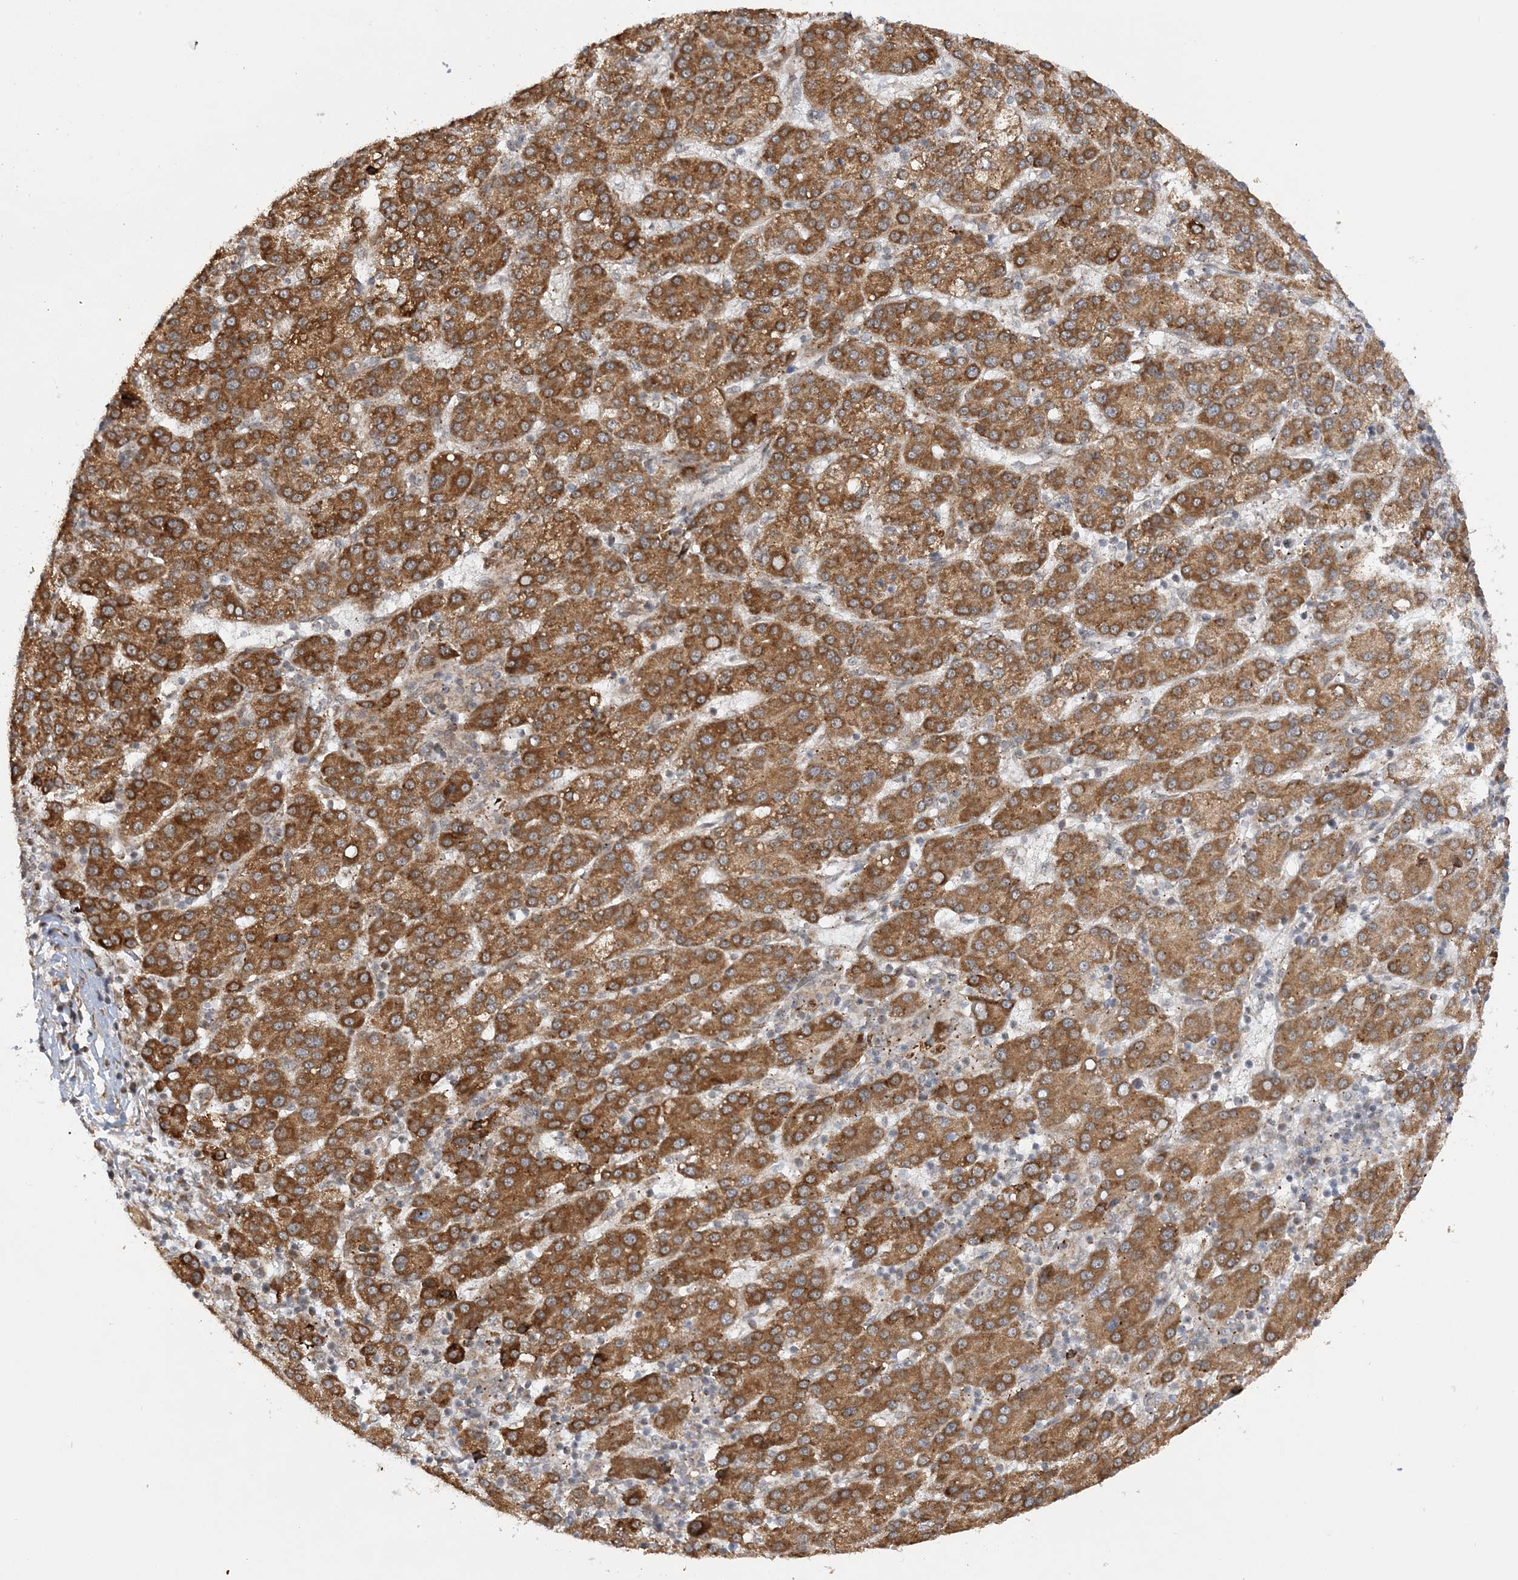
{"staining": {"intensity": "strong", "quantity": ">75%", "location": "cytoplasmic/membranous"}, "tissue": "liver cancer", "cell_type": "Tumor cells", "image_type": "cancer", "snomed": [{"axis": "morphology", "description": "Carcinoma, Hepatocellular, NOS"}, {"axis": "topography", "description": "Liver"}], "caption": "Immunohistochemical staining of hepatocellular carcinoma (liver) demonstrates high levels of strong cytoplasmic/membranous protein expression in approximately >75% of tumor cells.", "gene": "MRPL47", "patient": {"sex": "female", "age": 58}}